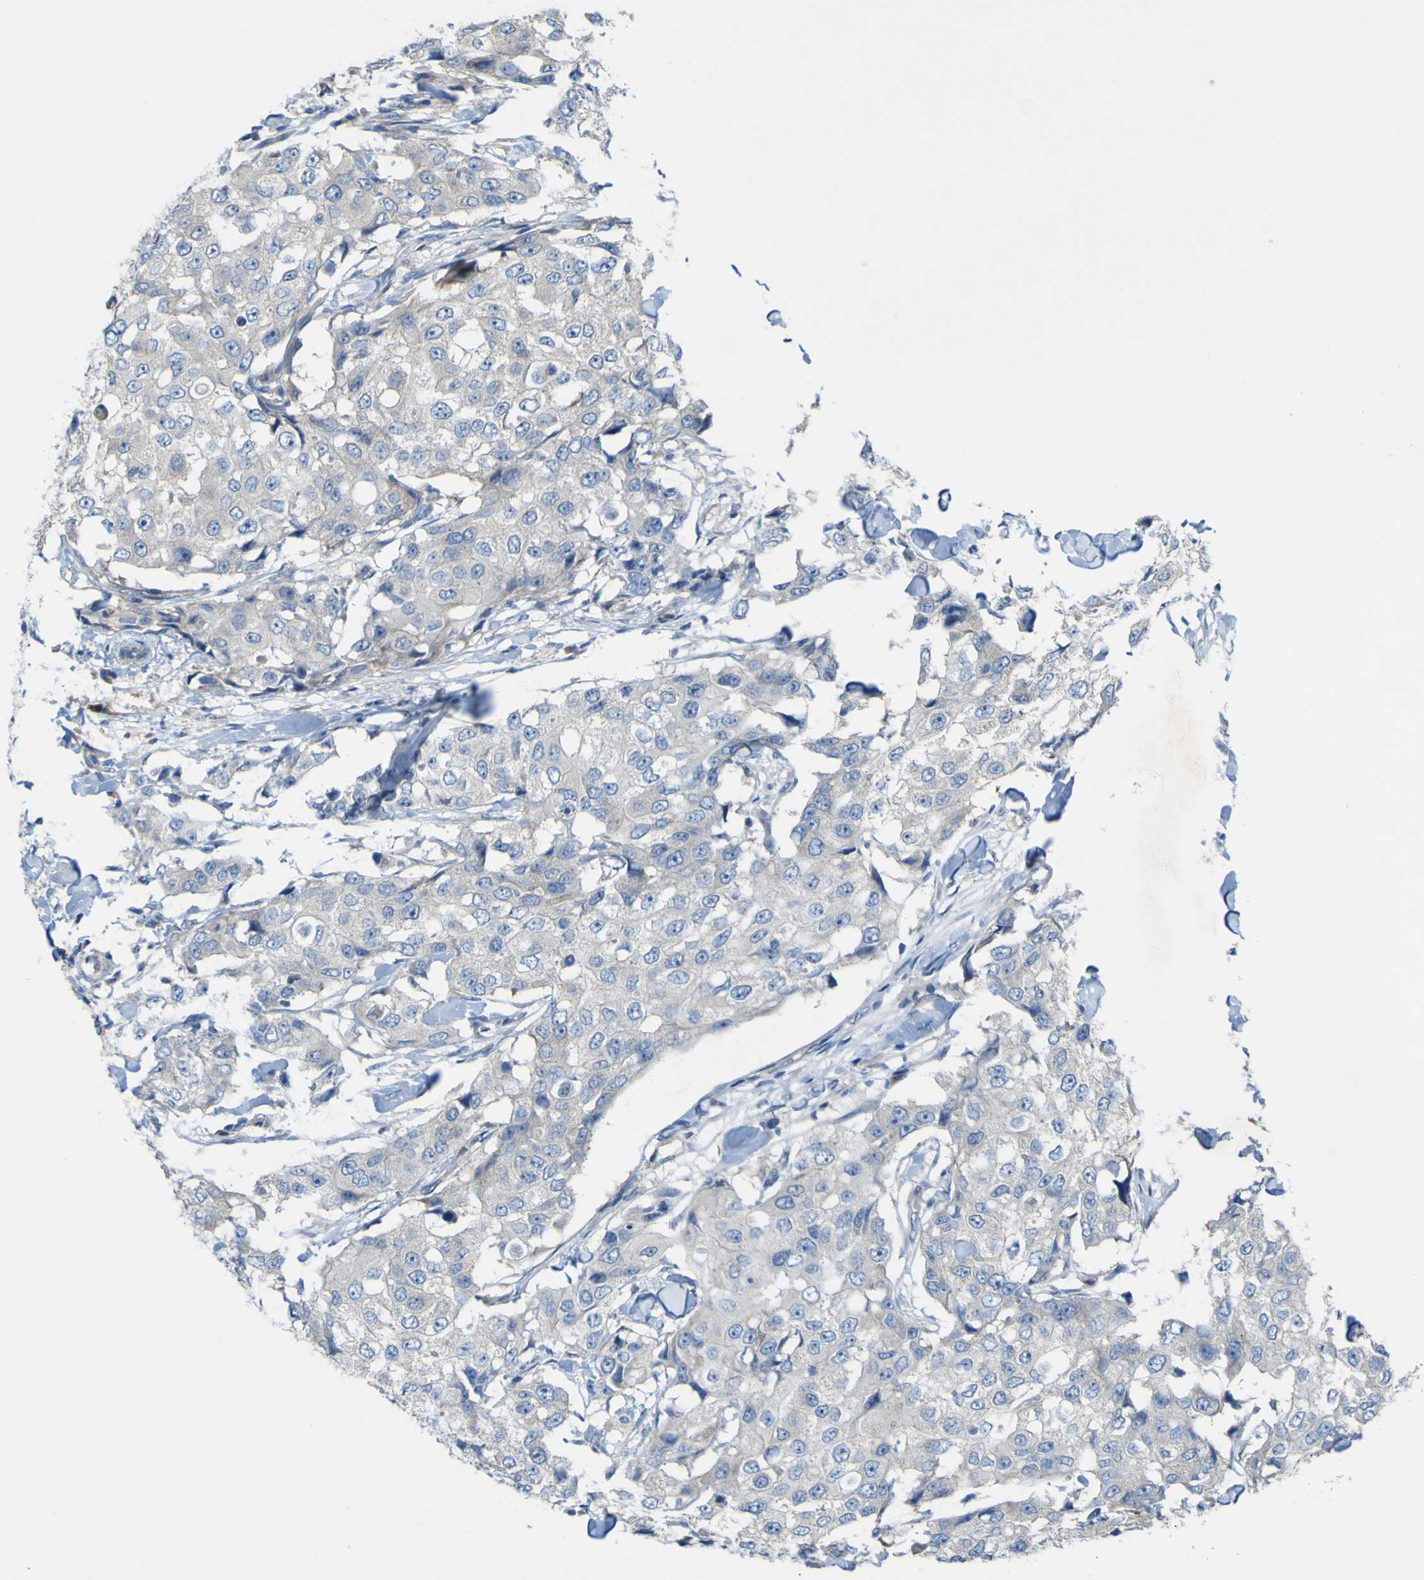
{"staining": {"intensity": "negative", "quantity": "none", "location": "none"}, "tissue": "breast cancer", "cell_type": "Tumor cells", "image_type": "cancer", "snomed": [{"axis": "morphology", "description": "Duct carcinoma"}, {"axis": "topography", "description": "Breast"}], "caption": "Tumor cells show no significant protein positivity in breast cancer (infiltrating ductal carcinoma). (DAB immunohistochemistry visualized using brightfield microscopy, high magnification).", "gene": "MYEOV", "patient": {"sex": "female", "age": 27}}